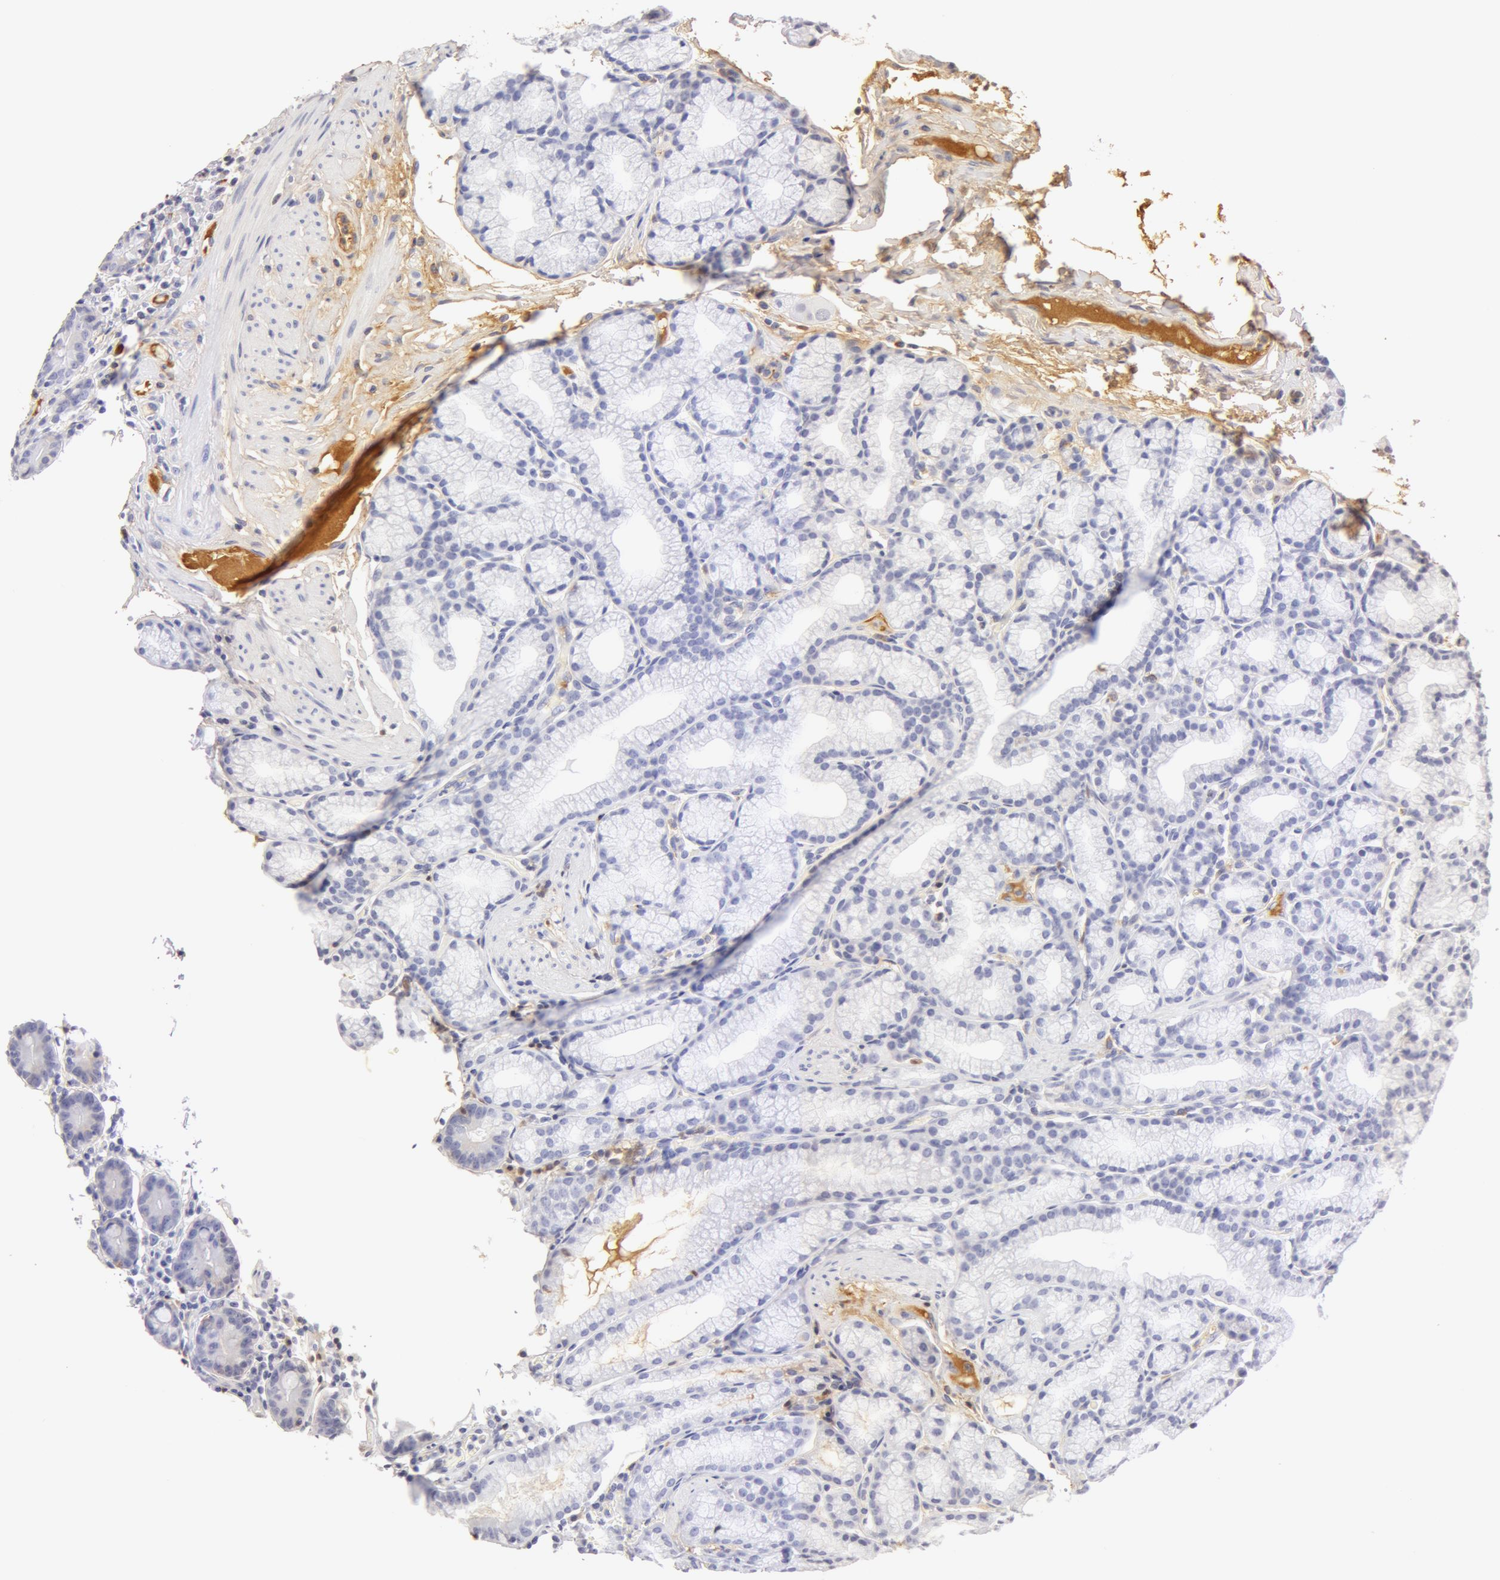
{"staining": {"intensity": "negative", "quantity": "none", "location": "none"}, "tissue": "duodenum", "cell_type": "Glandular cells", "image_type": "normal", "snomed": [{"axis": "morphology", "description": "Normal tissue, NOS"}, {"axis": "topography", "description": "Duodenum"}], "caption": "Glandular cells show no significant expression in normal duodenum. The staining was performed using DAB to visualize the protein expression in brown, while the nuclei were stained in blue with hematoxylin (Magnification: 20x).", "gene": "AHSG", "patient": {"sex": "female", "age": 48}}